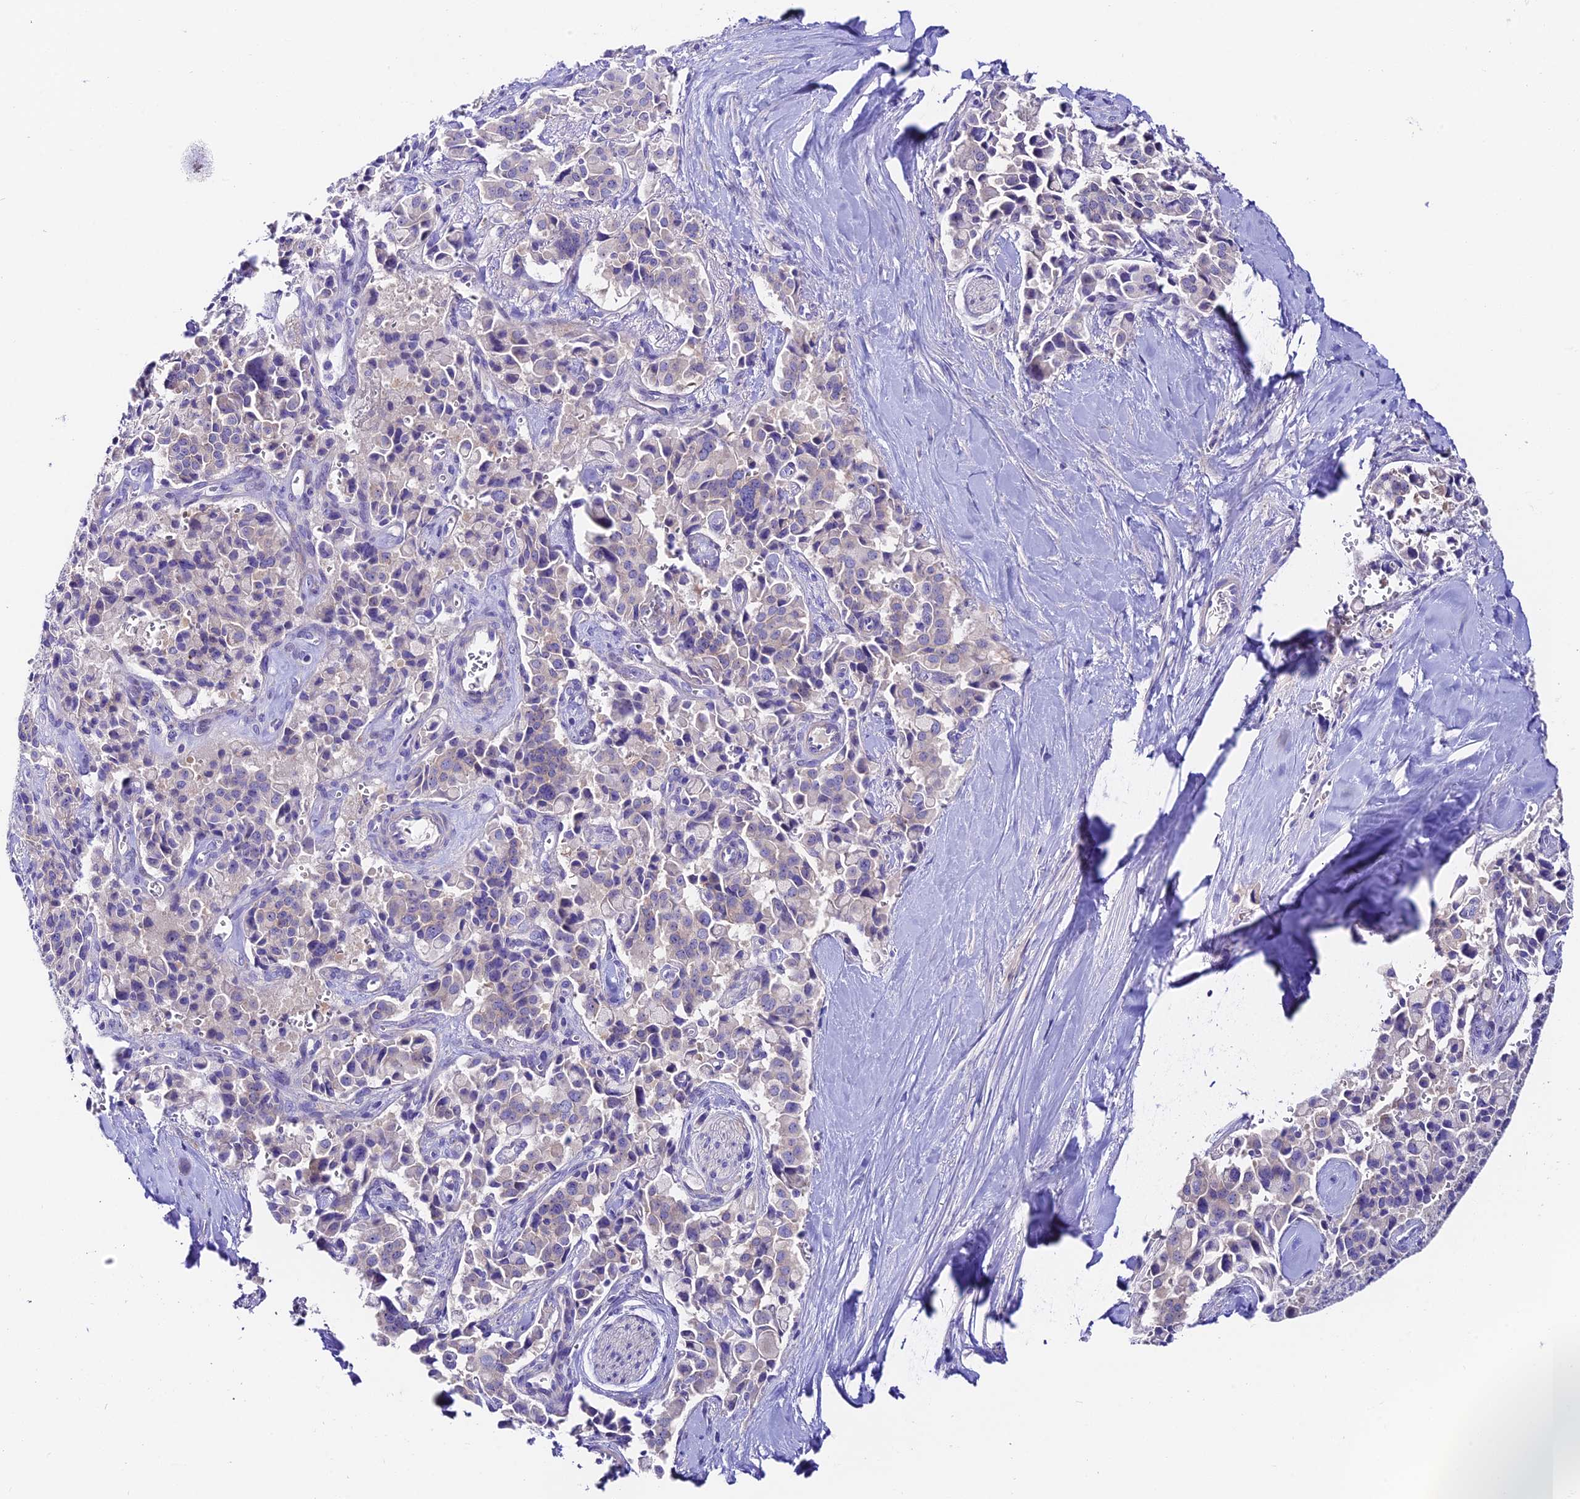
{"staining": {"intensity": "weak", "quantity": "<25%", "location": "cytoplasmic/membranous"}, "tissue": "pancreatic cancer", "cell_type": "Tumor cells", "image_type": "cancer", "snomed": [{"axis": "morphology", "description": "Adenocarcinoma, NOS"}, {"axis": "topography", "description": "Pancreas"}], "caption": "IHC of pancreatic cancer (adenocarcinoma) reveals no expression in tumor cells. (Stains: DAB immunohistochemistry (IHC) with hematoxylin counter stain, Microscopy: brightfield microscopy at high magnification).", "gene": "DUSP29", "patient": {"sex": "male", "age": 65}}